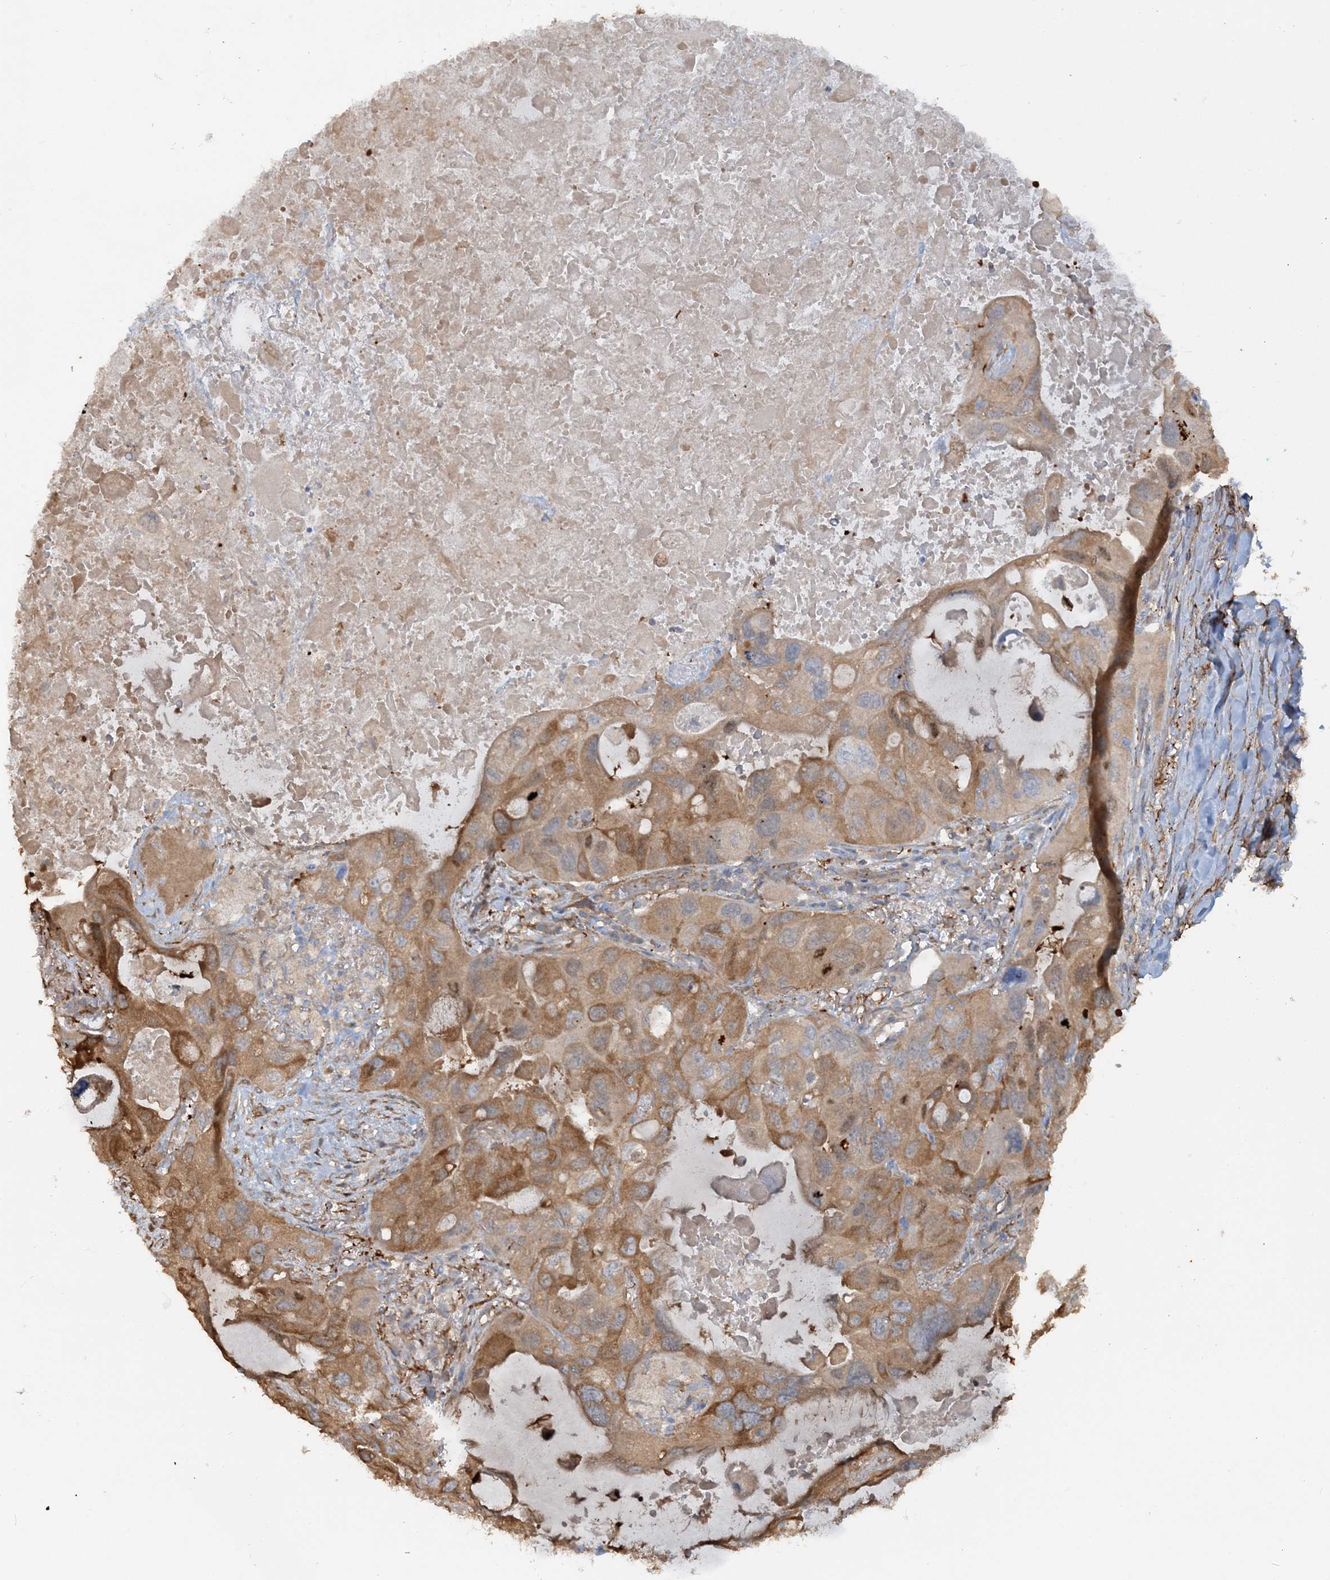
{"staining": {"intensity": "moderate", "quantity": ">75%", "location": "cytoplasmic/membranous"}, "tissue": "lung cancer", "cell_type": "Tumor cells", "image_type": "cancer", "snomed": [{"axis": "morphology", "description": "Squamous cell carcinoma, NOS"}, {"axis": "topography", "description": "Lung"}], "caption": "DAB (3,3'-diaminobenzidine) immunohistochemical staining of lung cancer (squamous cell carcinoma) shows moderate cytoplasmic/membranous protein expression in approximately >75% of tumor cells. Nuclei are stained in blue.", "gene": "DSTN", "patient": {"sex": "female", "age": 73}}